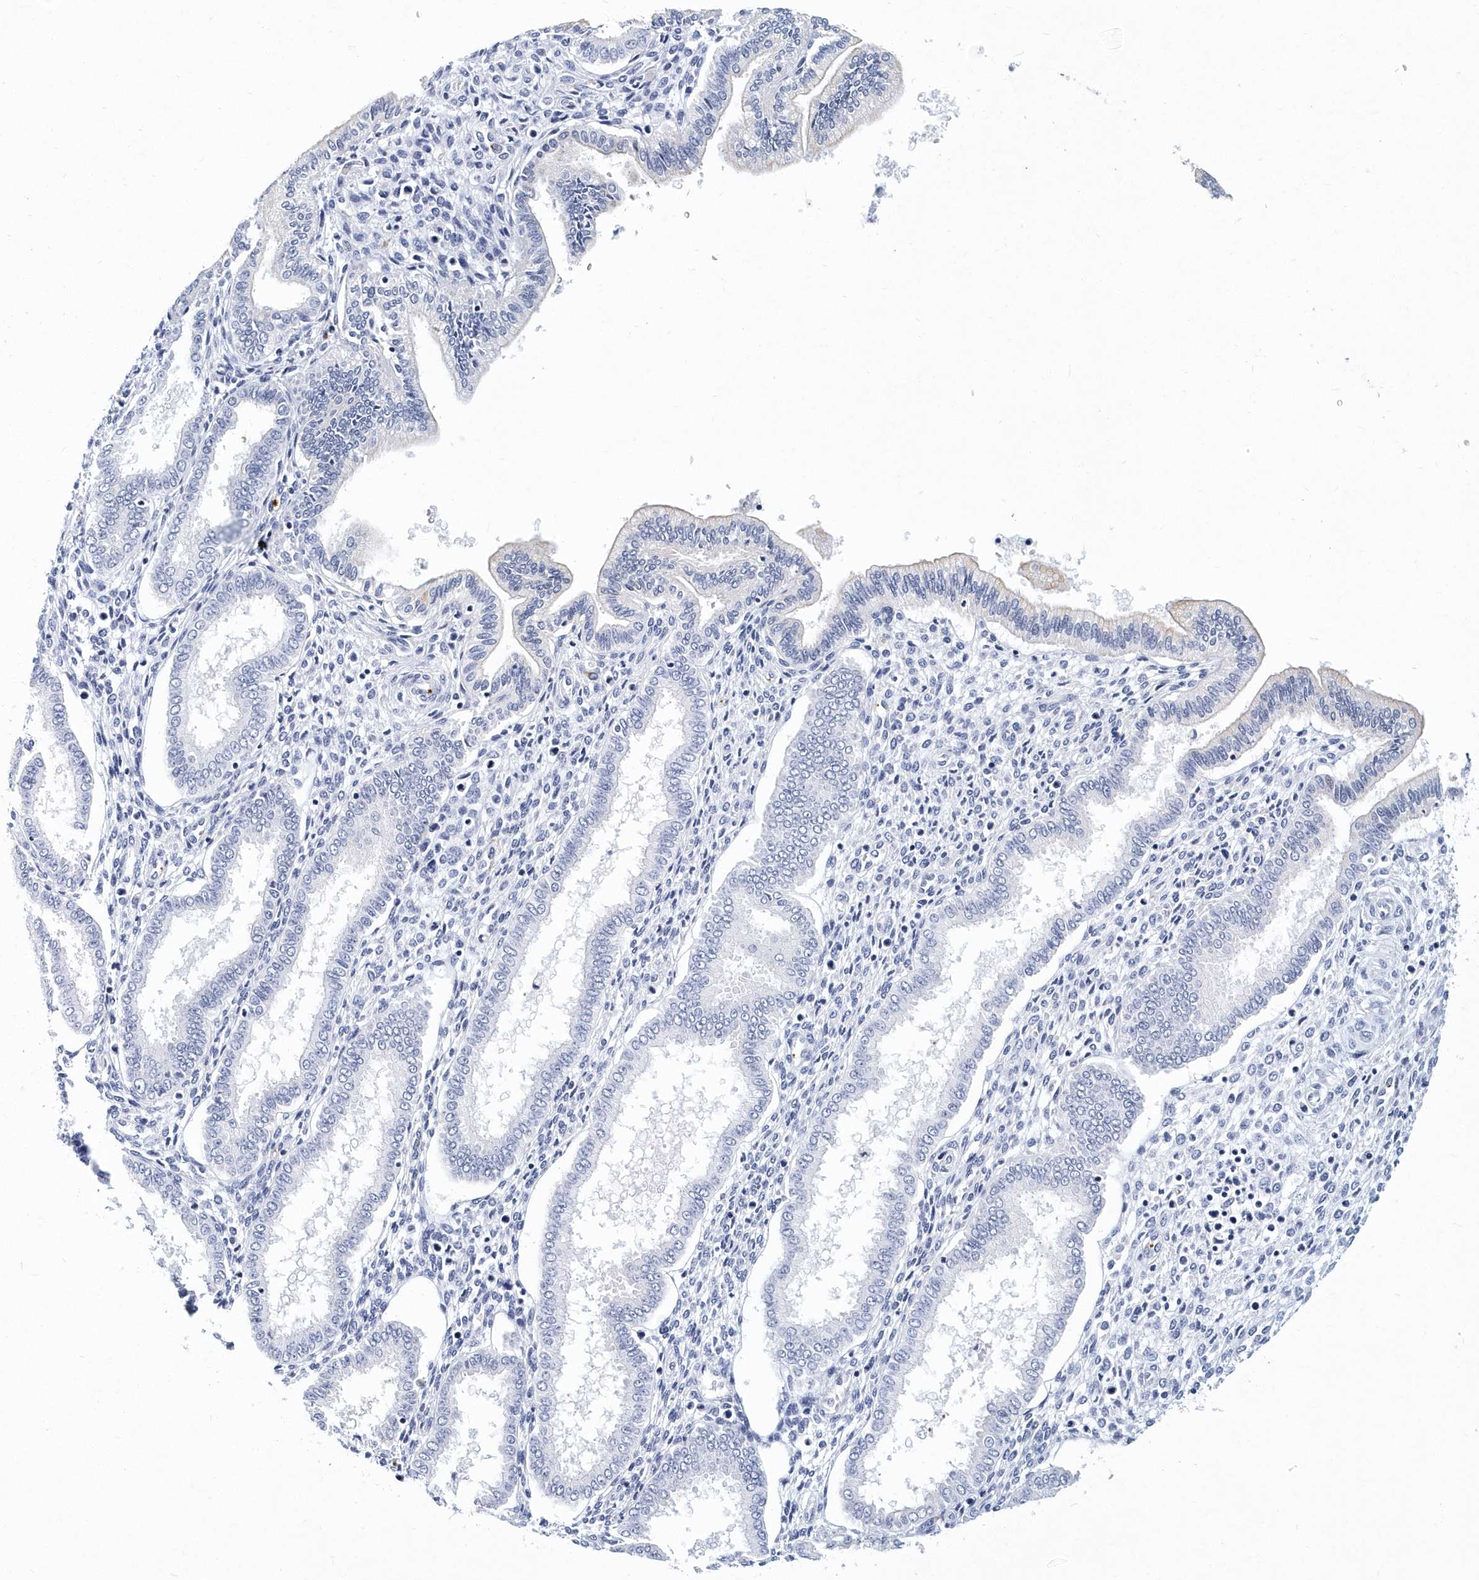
{"staining": {"intensity": "negative", "quantity": "none", "location": "none"}, "tissue": "endometrium", "cell_type": "Cells in endometrial stroma", "image_type": "normal", "snomed": [{"axis": "morphology", "description": "Normal tissue, NOS"}, {"axis": "topography", "description": "Endometrium"}], "caption": "Micrograph shows no protein staining in cells in endometrial stroma of benign endometrium. Nuclei are stained in blue.", "gene": "ITGA2B", "patient": {"sex": "female", "age": 24}}